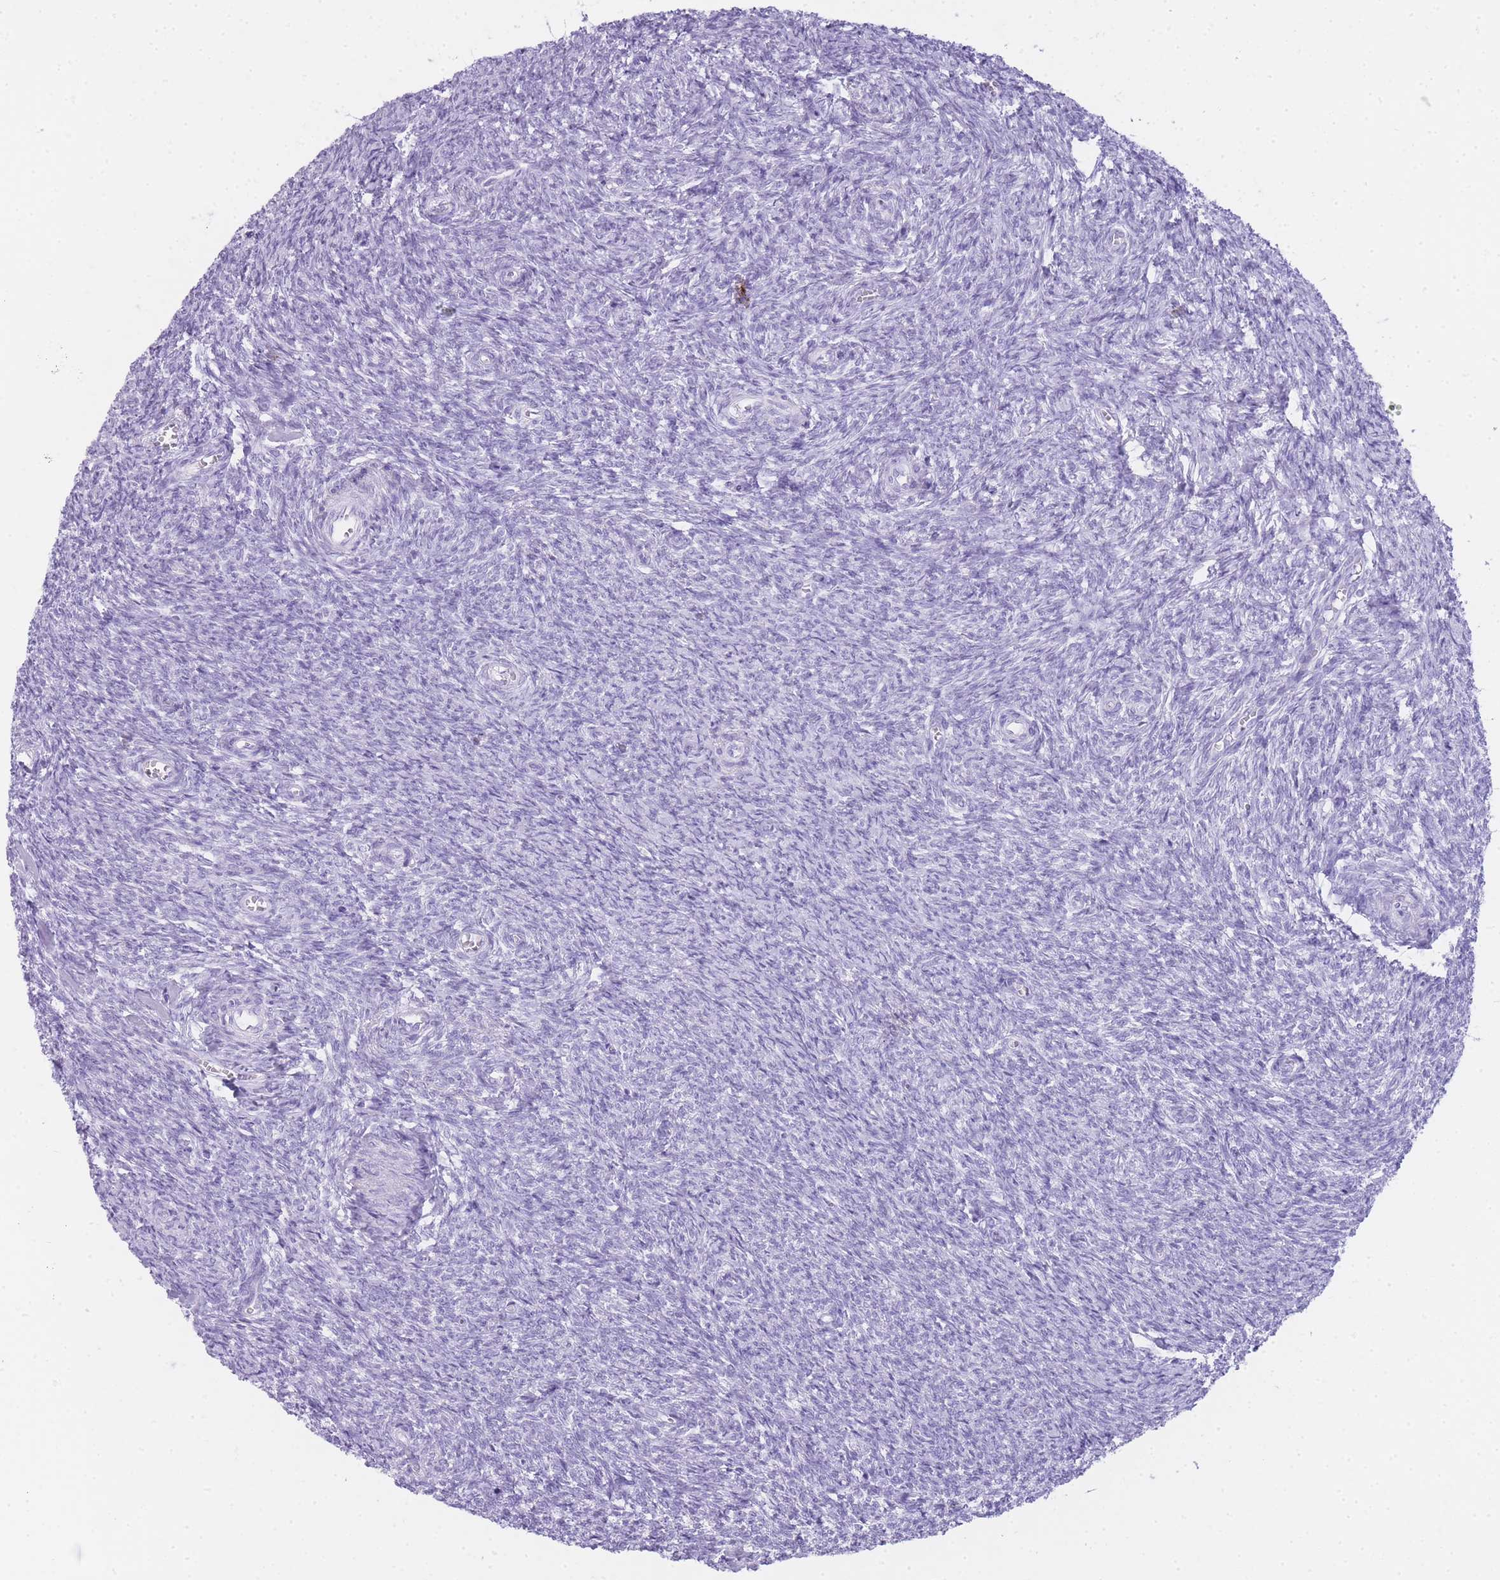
{"staining": {"intensity": "negative", "quantity": "none", "location": "none"}, "tissue": "ovary", "cell_type": "Ovarian stroma cells", "image_type": "normal", "snomed": [{"axis": "morphology", "description": "Normal tissue, NOS"}, {"axis": "topography", "description": "Ovary"}], "caption": "Ovary stained for a protein using immunohistochemistry demonstrates no positivity ovarian stroma cells.", "gene": "INS", "patient": {"sex": "female", "age": 44}}